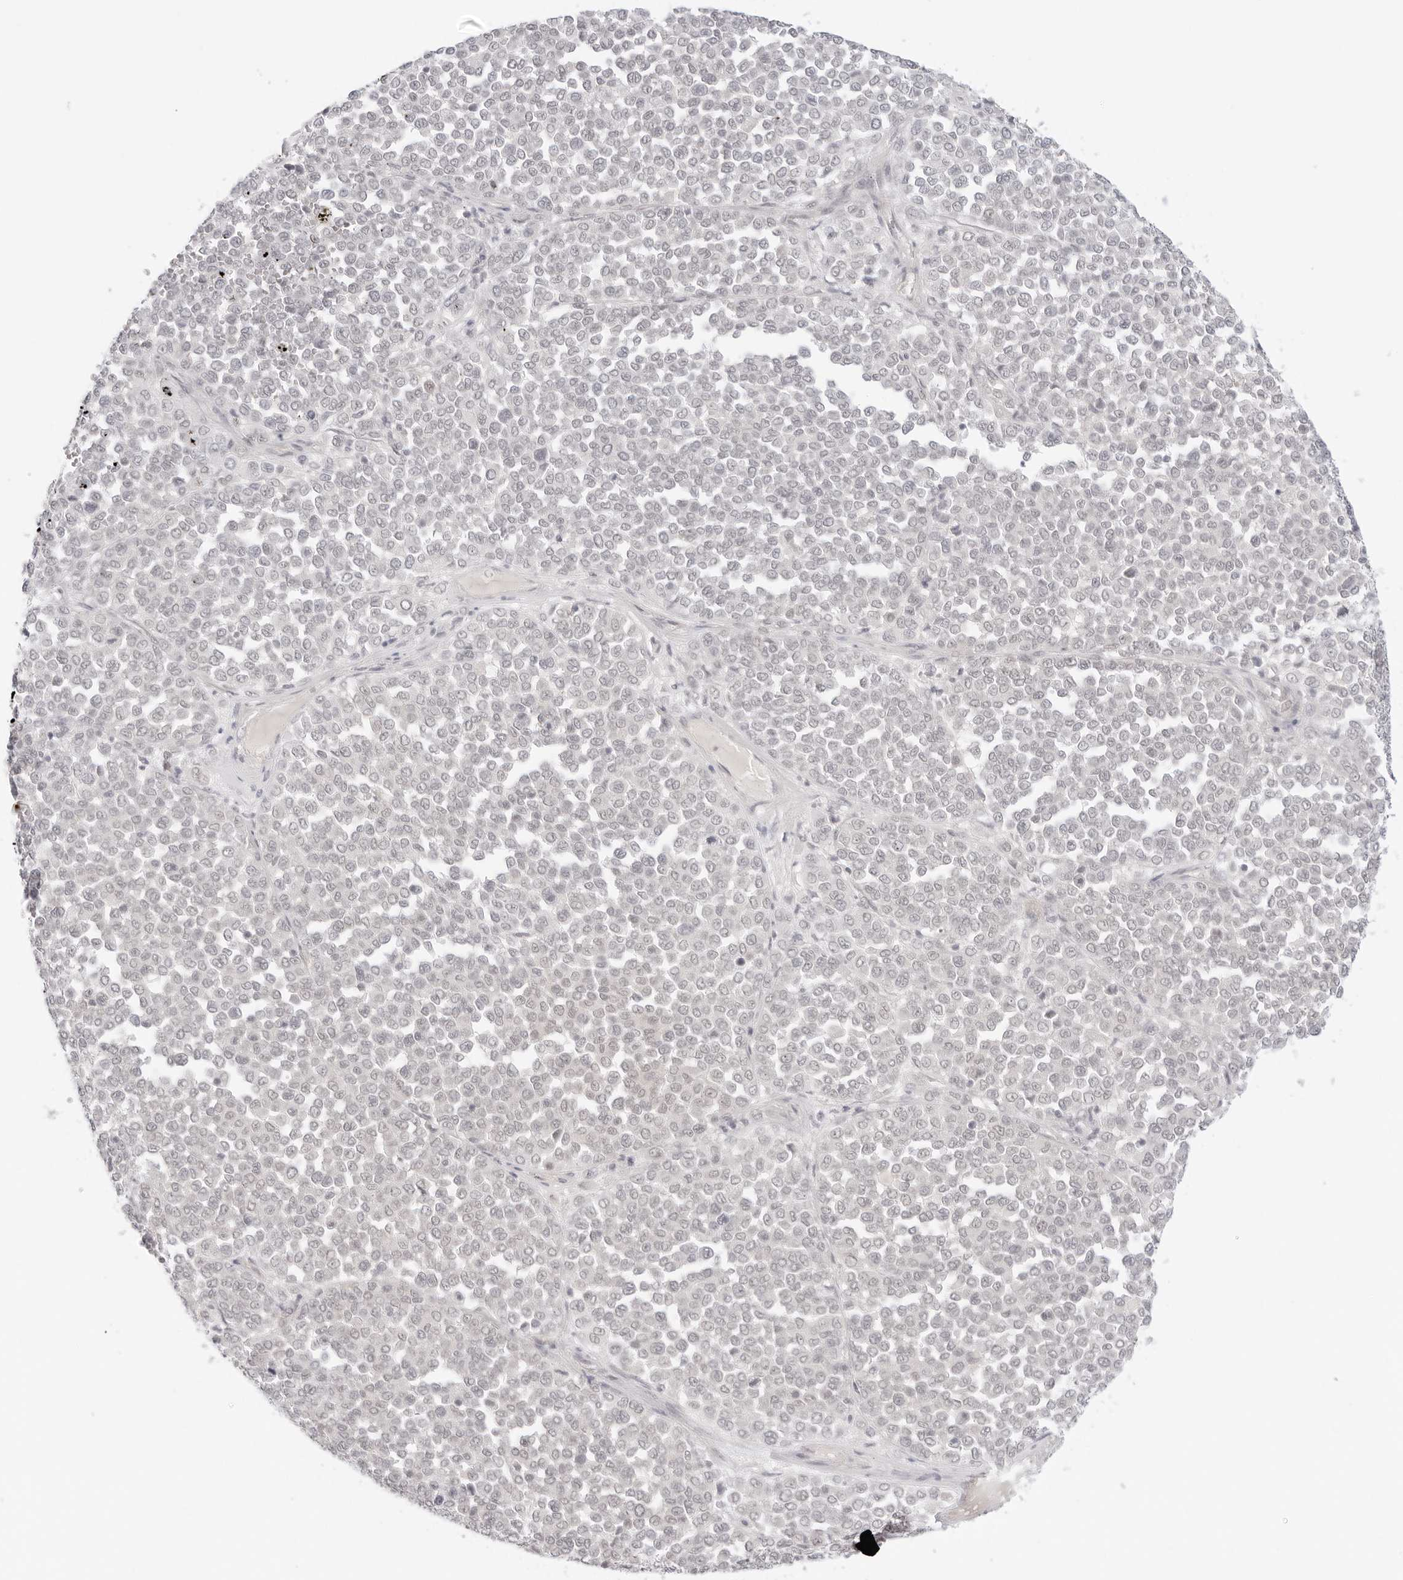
{"staining": {"intensity": "negative", "quantity": "none", "location": "none"}, "tissue": "melanoma", "cell_type": "Tumor cells", "image_type": "cancer", "snomed": [{"axis": "morphology", "description": "Malignant melanoma, Metastatic site"}, {"axis": "topography", "description": "Pancreas"}], "caption": "A micrograph of malignant melanoma (metastatic site) stained for a protein shows no brown staining in tumor cells.", "gene": "MED18", "patient": {"sex": "female", "age": 30}}